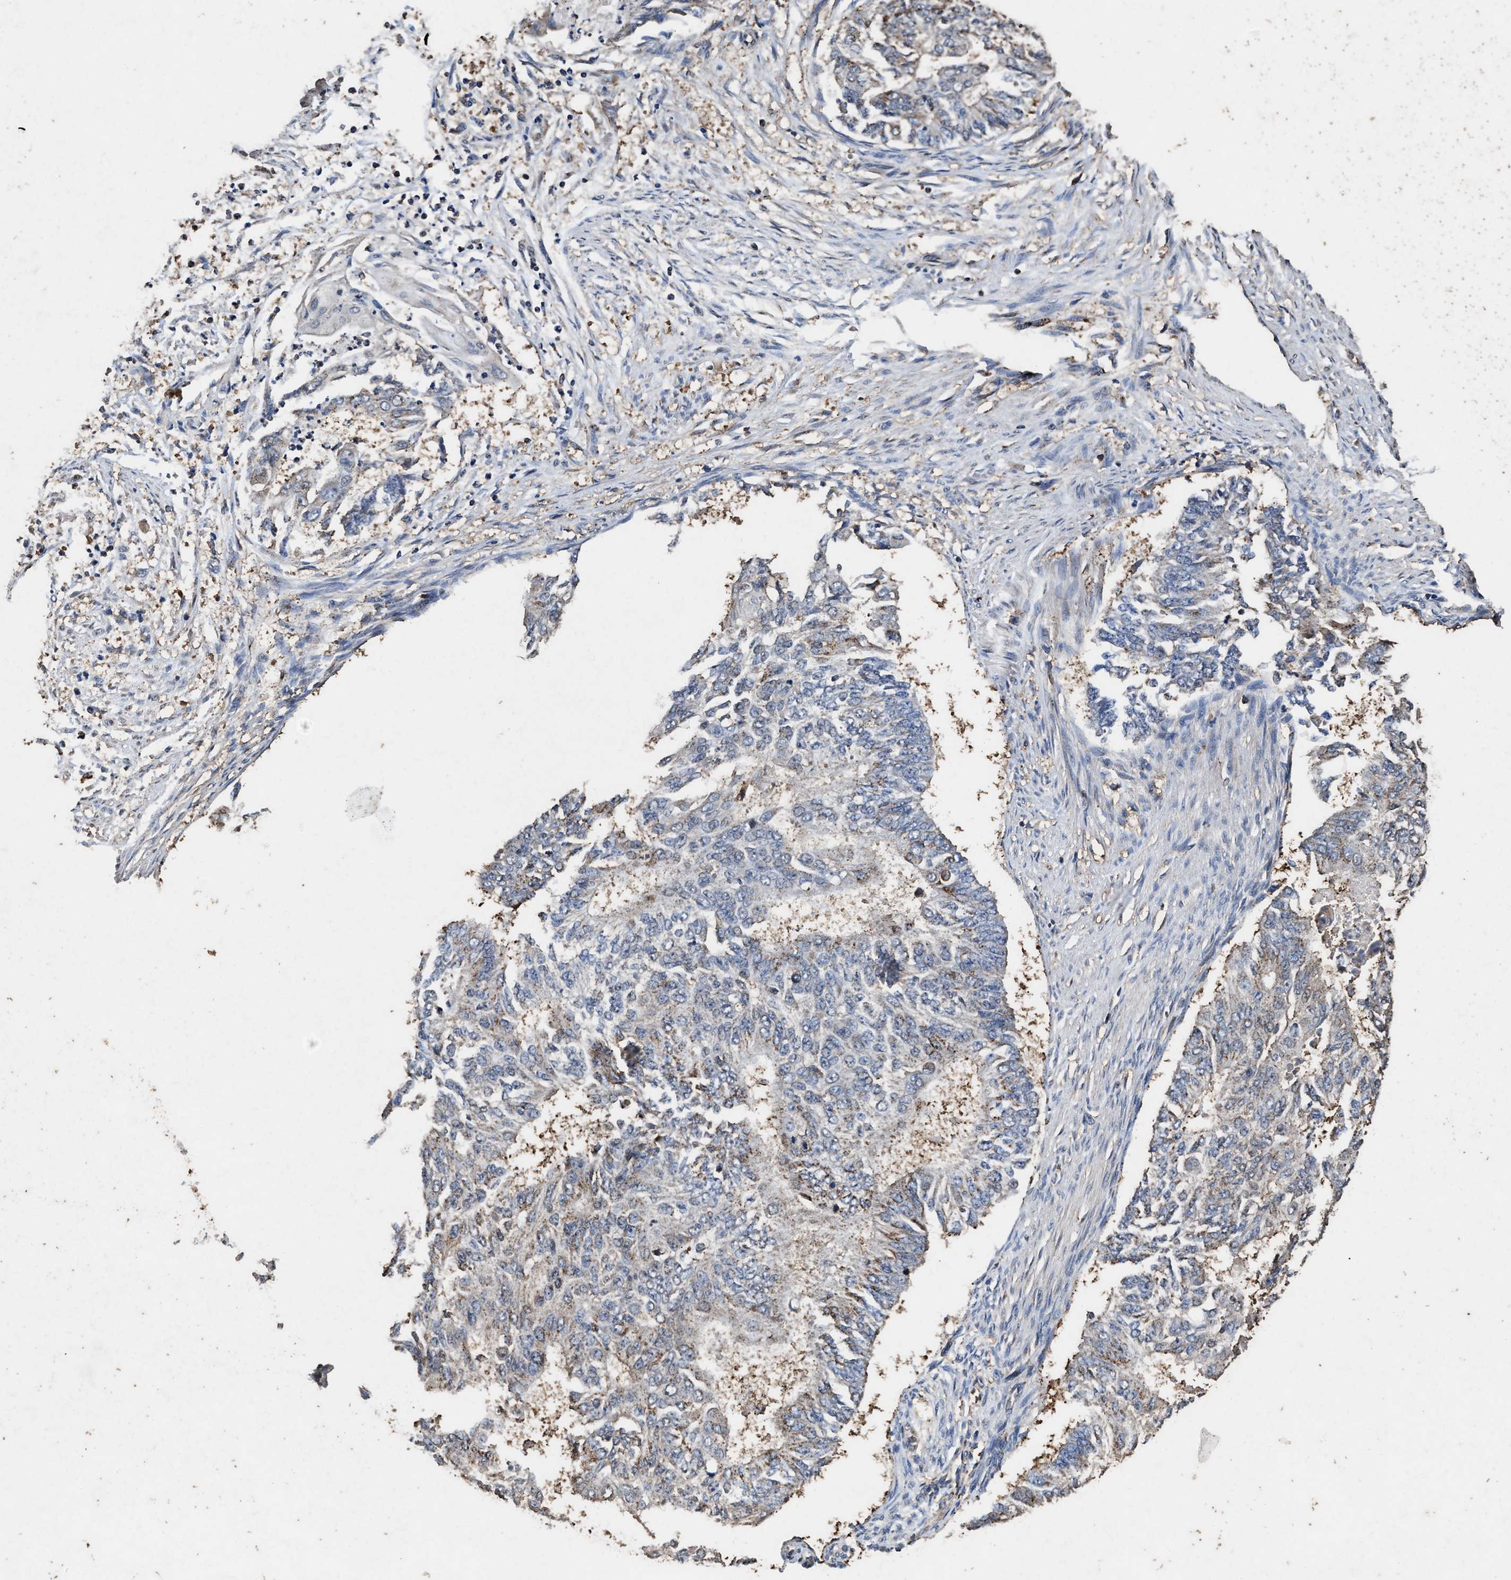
{"staining": {"intensity": "weak", "quantity": "<25%", "location": "cytoplasmic/membranous"}, "tissue": "endometrial cancer", "cell_type": "Tumor cells", "image_type": "cancer", "snomed": [{"axis": "morphology", "description": "Adenocarcinoma, NOS"}, {"axis": "topography", "description": "Endometrium"}], "caption": "High power microscopy photomicrograph of an immunohistochemistry (IHC) micrograph of endometrial adenocarcinoma, revealing no significant positivity in tumor cells.", "gene": "TPST2", "patient": {"sex": "female", "age": 32}}